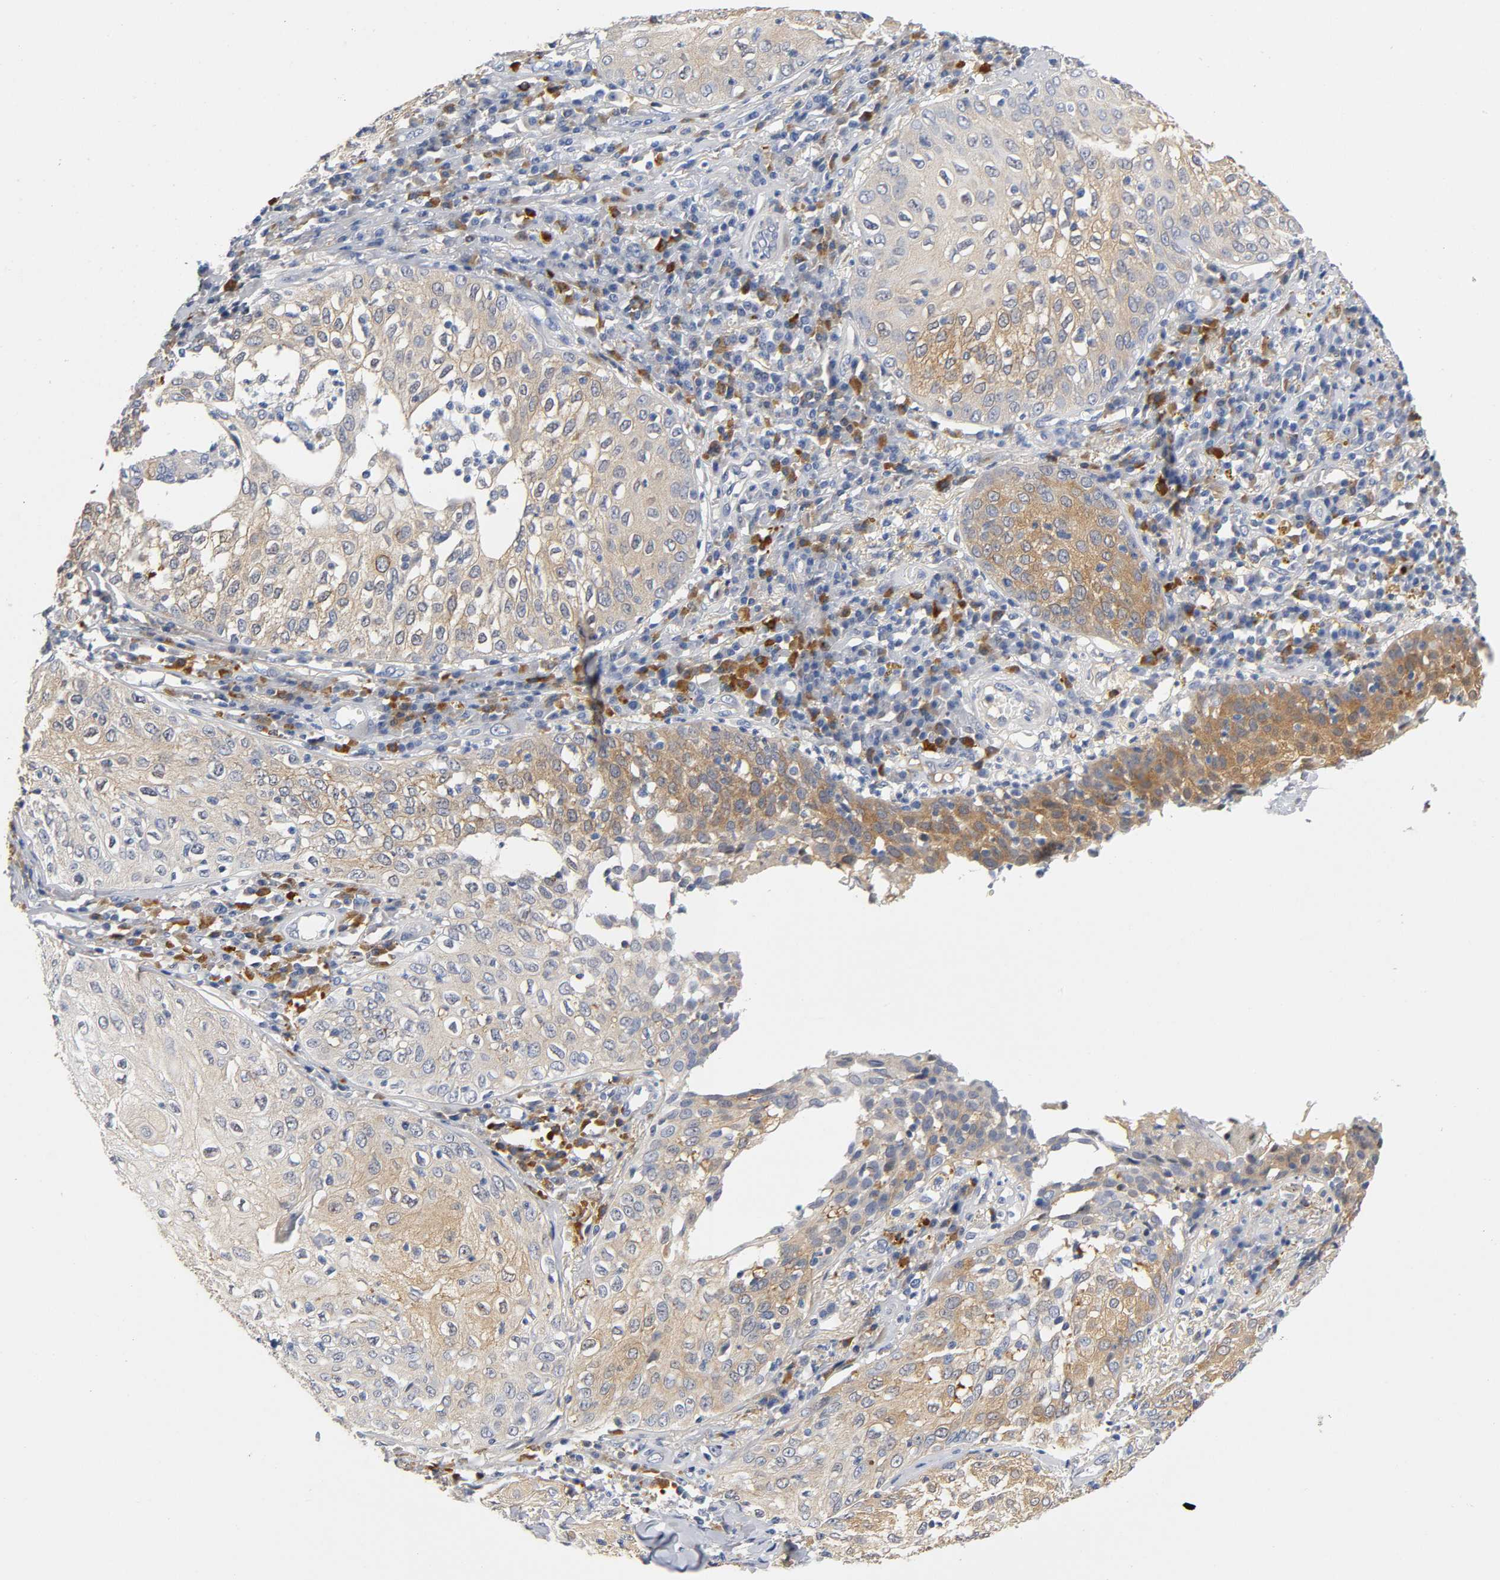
{"staining": {"intensity": "moderate", "quantity": "25%-75%", "location": "cytoplasmic/membranous"}, "tissue": "skin cancer", "cell_type": "Tumor cells", "image_type": "cancer", "snomed": [{"axis": "morphology", "description": "Squamous cell carcinoma, NOS"}, {"axis": "topography", "description": "Skin"}], "caption": "This micrograph exhibits immunohistochemistry staining of skin cancer, with medium moderate cytoplasmic/membranous positivity in approximately 25%-75% of tumor cells.", "gene": "TNC", "patient": {"sex": "male", "age": 65}}